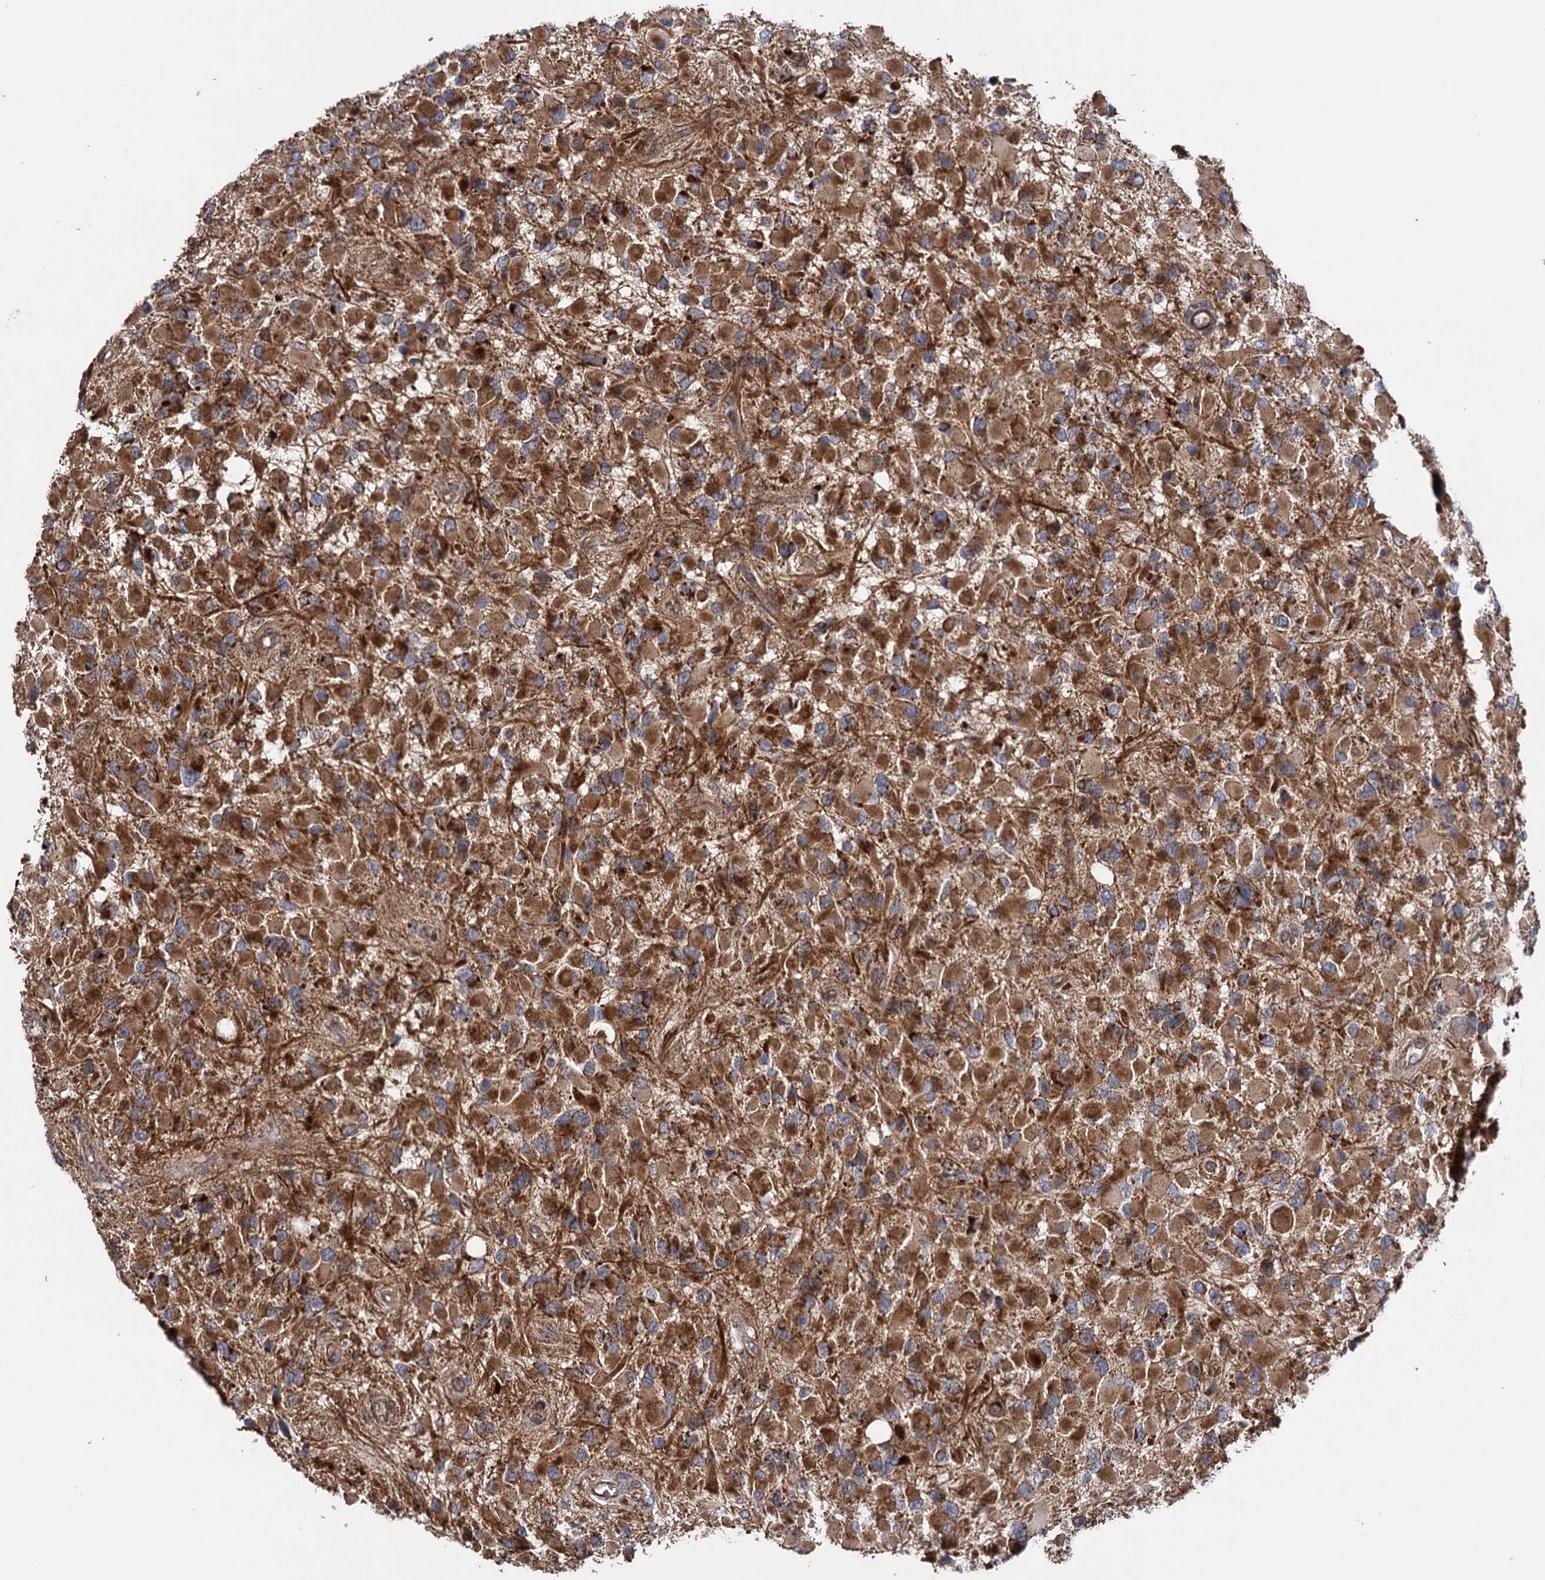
{"staining": {"intensity": "moderate", "quantity": ">75%", "location": "cytoplasmic/membranous"}, "tissue": "glioma", "cell_type": "Tumor cells", "image_type": "cancer", "snomed": [{"axis": "morphology", "description": "Glioma, malignant, High grade"}, {"axis": "topography", "description": "Brain"}], "caption": "Immunohistochemistry (IHC) (DAB) staining of human glioma reveals moderate cytoplasmic/membranous protein expression in about >75% of tumor cells.", "gene": "SUCLA2", "patient": {"sex": "male", "age": 53}}